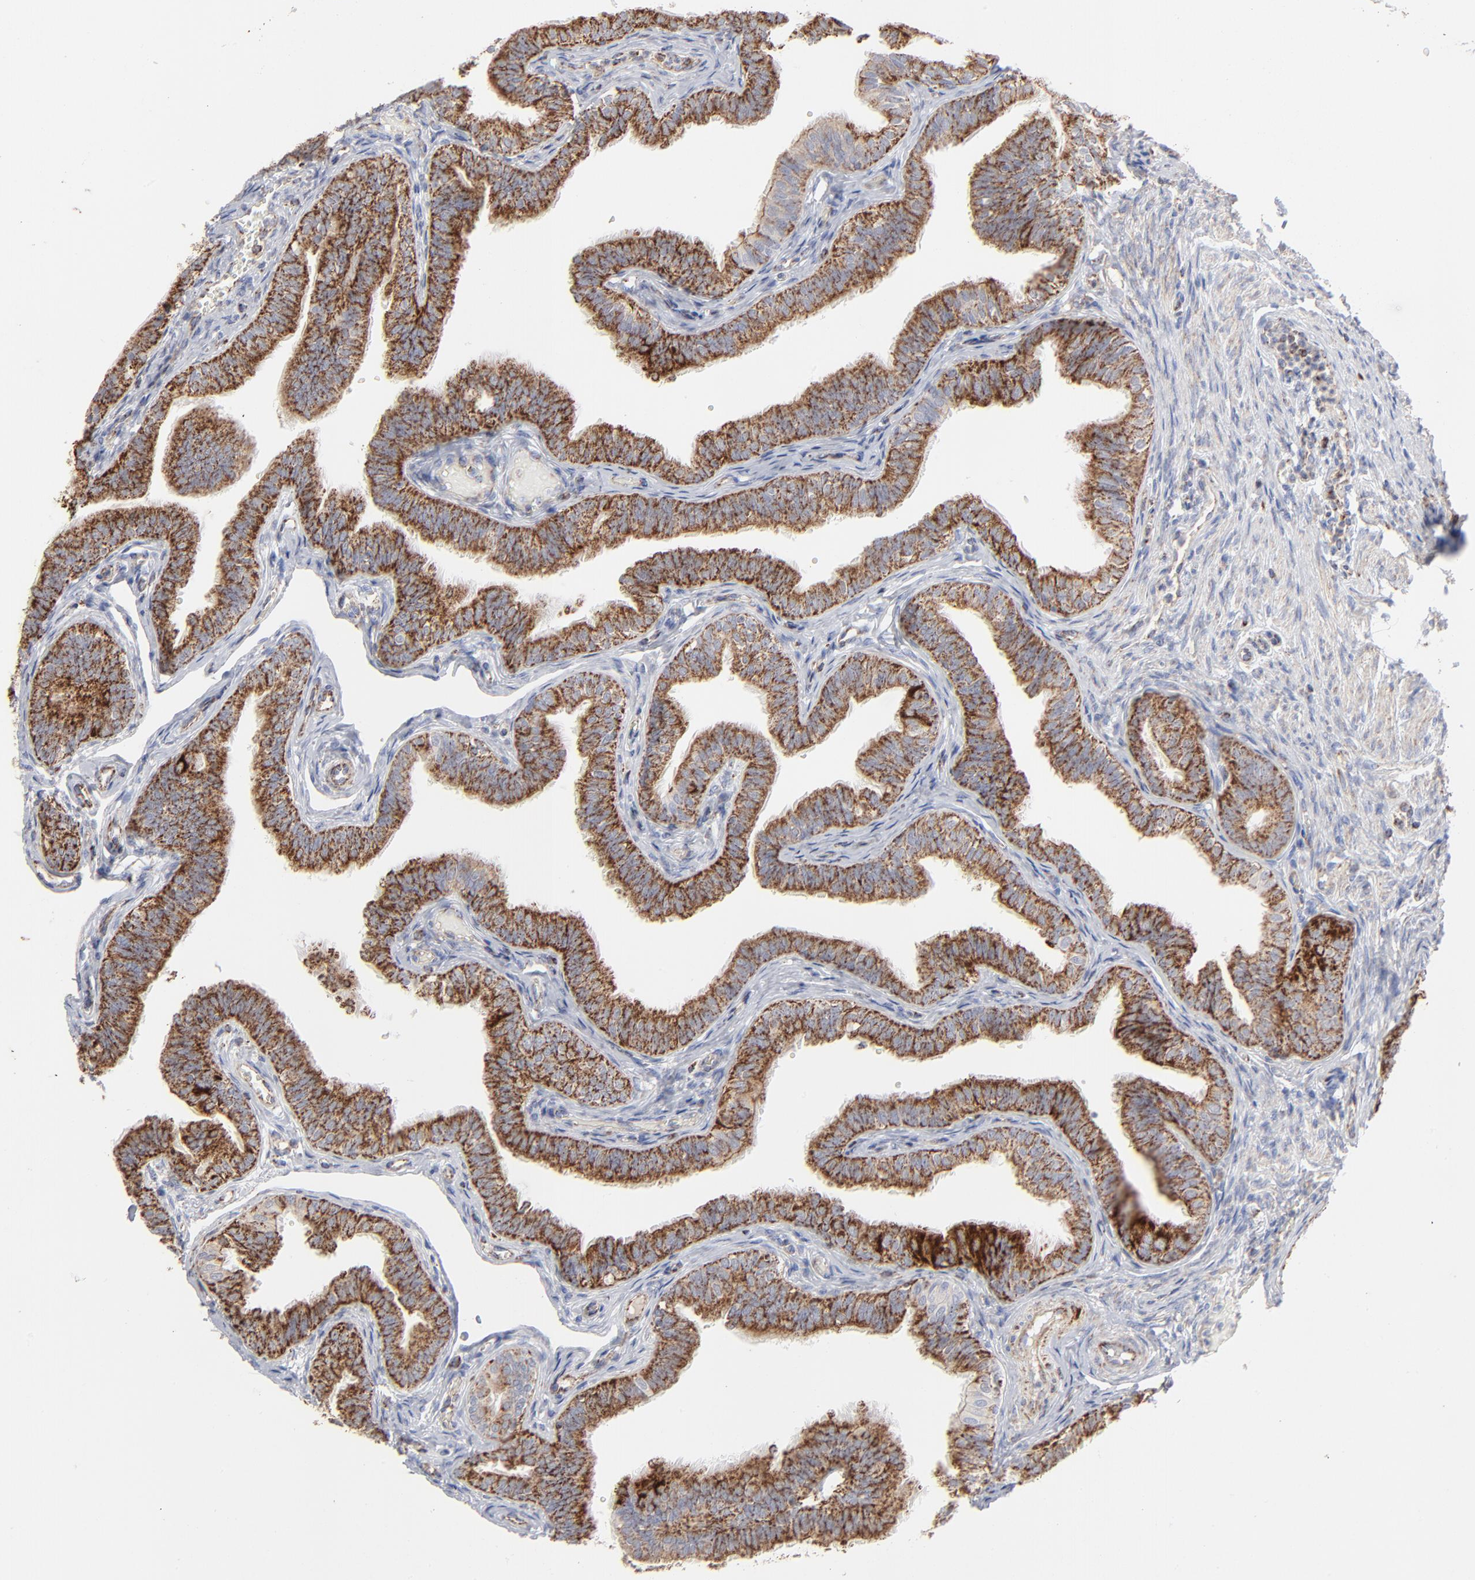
{"staining": {"intensity": "strong", "quantity": ">75%", "location": "cytoplasmic/membranous"}, "tissue": "fallopian tube", "cell_type": "Glandular cells", "image_type": "normal", "snomed": [{"axis": "morphology", "description": "Normal tissue, NOS"}, {"axis": "morphology", "description": "Dermoid, NOS"}, {"axis": "topography", "description": "Fallopian tube"}], "caption": "Fallopian tube stained with DAB immunohistochemistry exhibits high levels of strong cytoplasmic/membranous expression in about >75% of glandular cells.", "gene": "ASB3", "patient": {"sex": "female", "age": 33}}